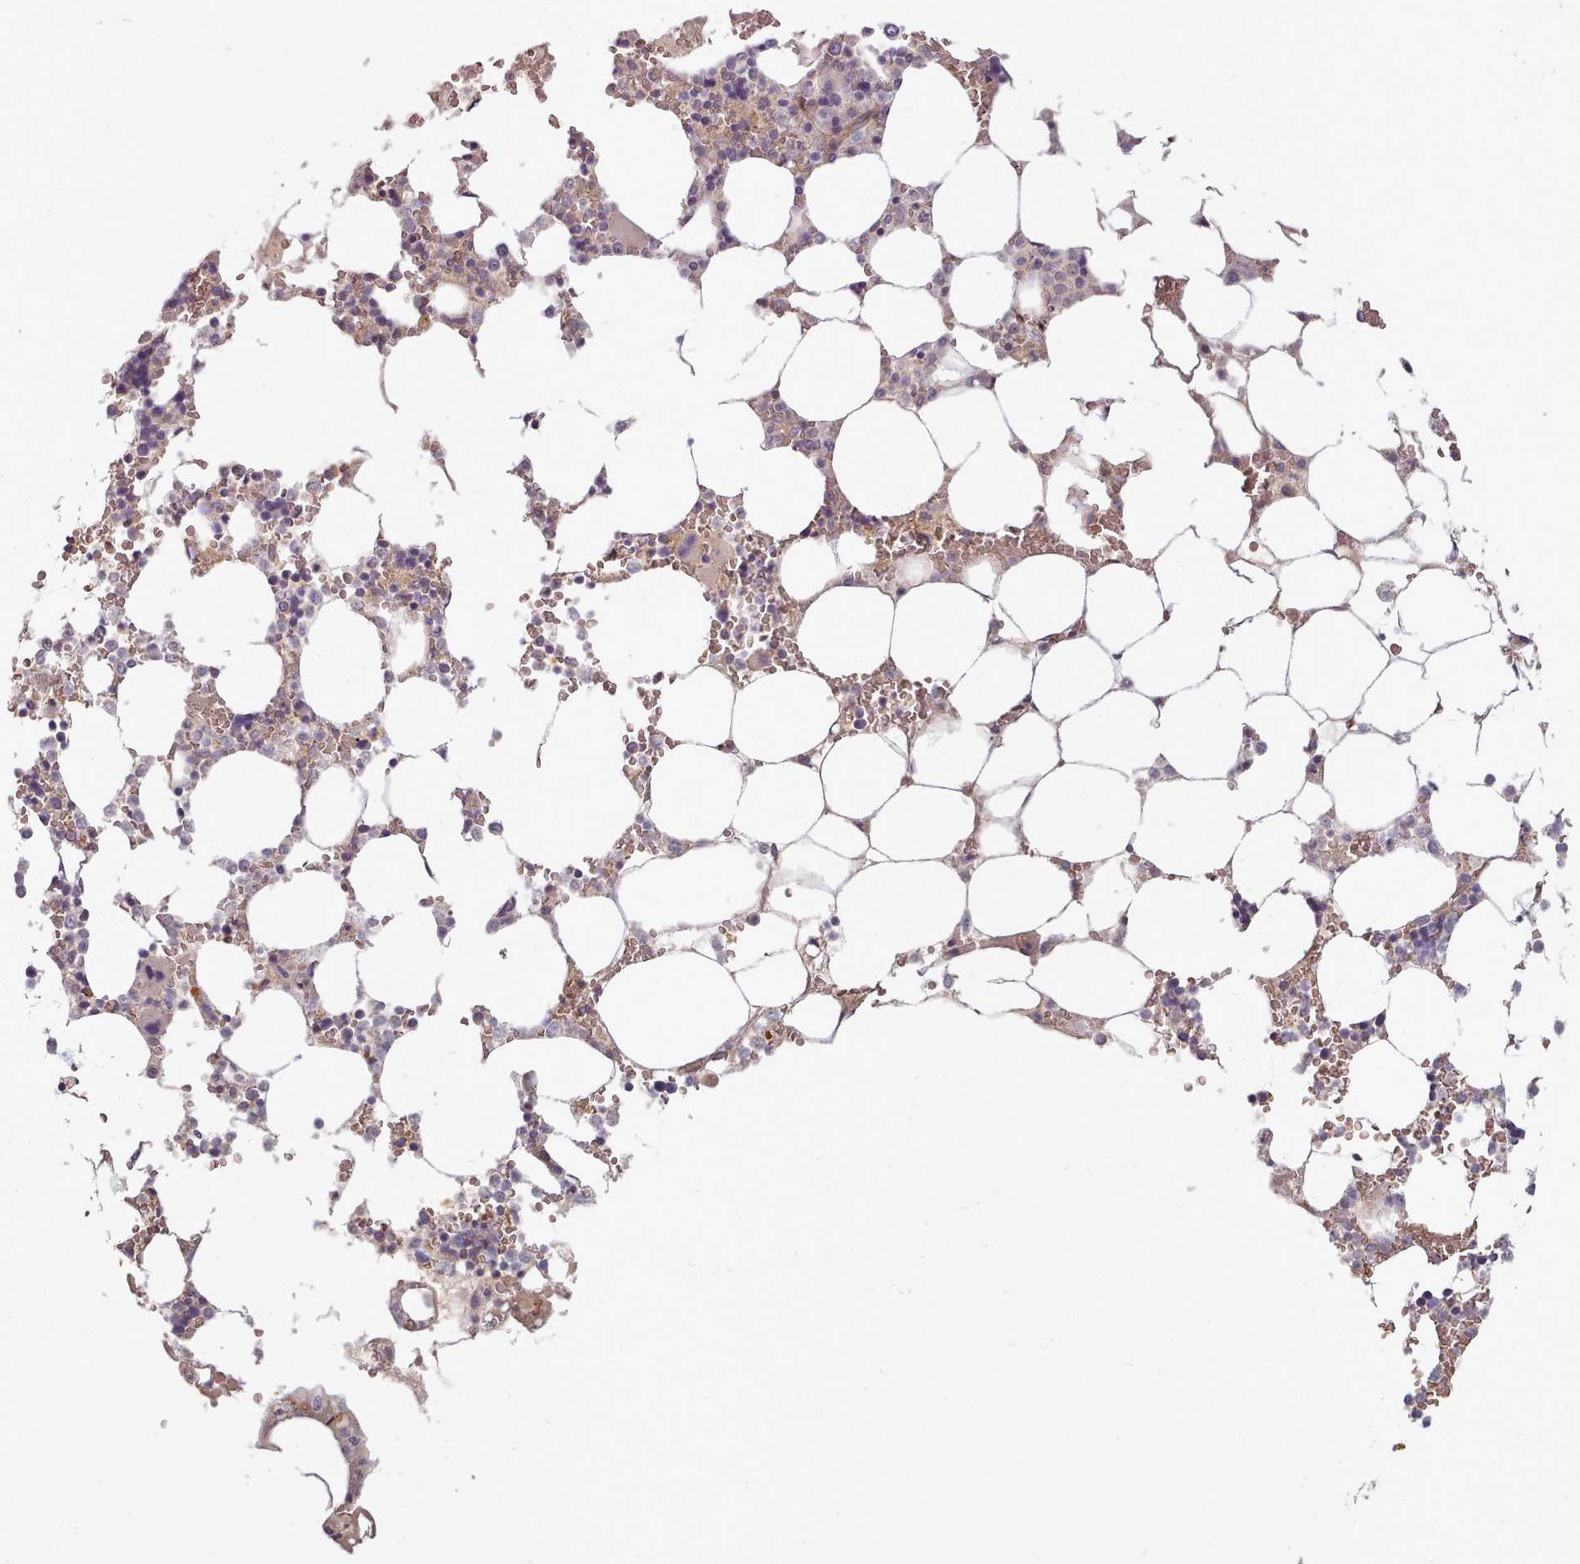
{"staining": {"intensity": "weak", "quantity": "<25%", "location": "cytoplasmic/membranous"}, "tissue": "bone marrow", "cell_type": "Hematopoietic cells", "image_type": "normal", "snomed": [{"axis": "morphology", "description": "Normal tissue, NOS"}, {"axis": "topography", "description": "Bone marrow"}], "caption": "Immunohistochemistry (IHC) image of normal bone marrow: bone marrow stained with DAB displays no significant protein positivity in hematopoietic cells.", "gene": "C1QTNF5", "patient": {"sex": "male", "age": 64}}